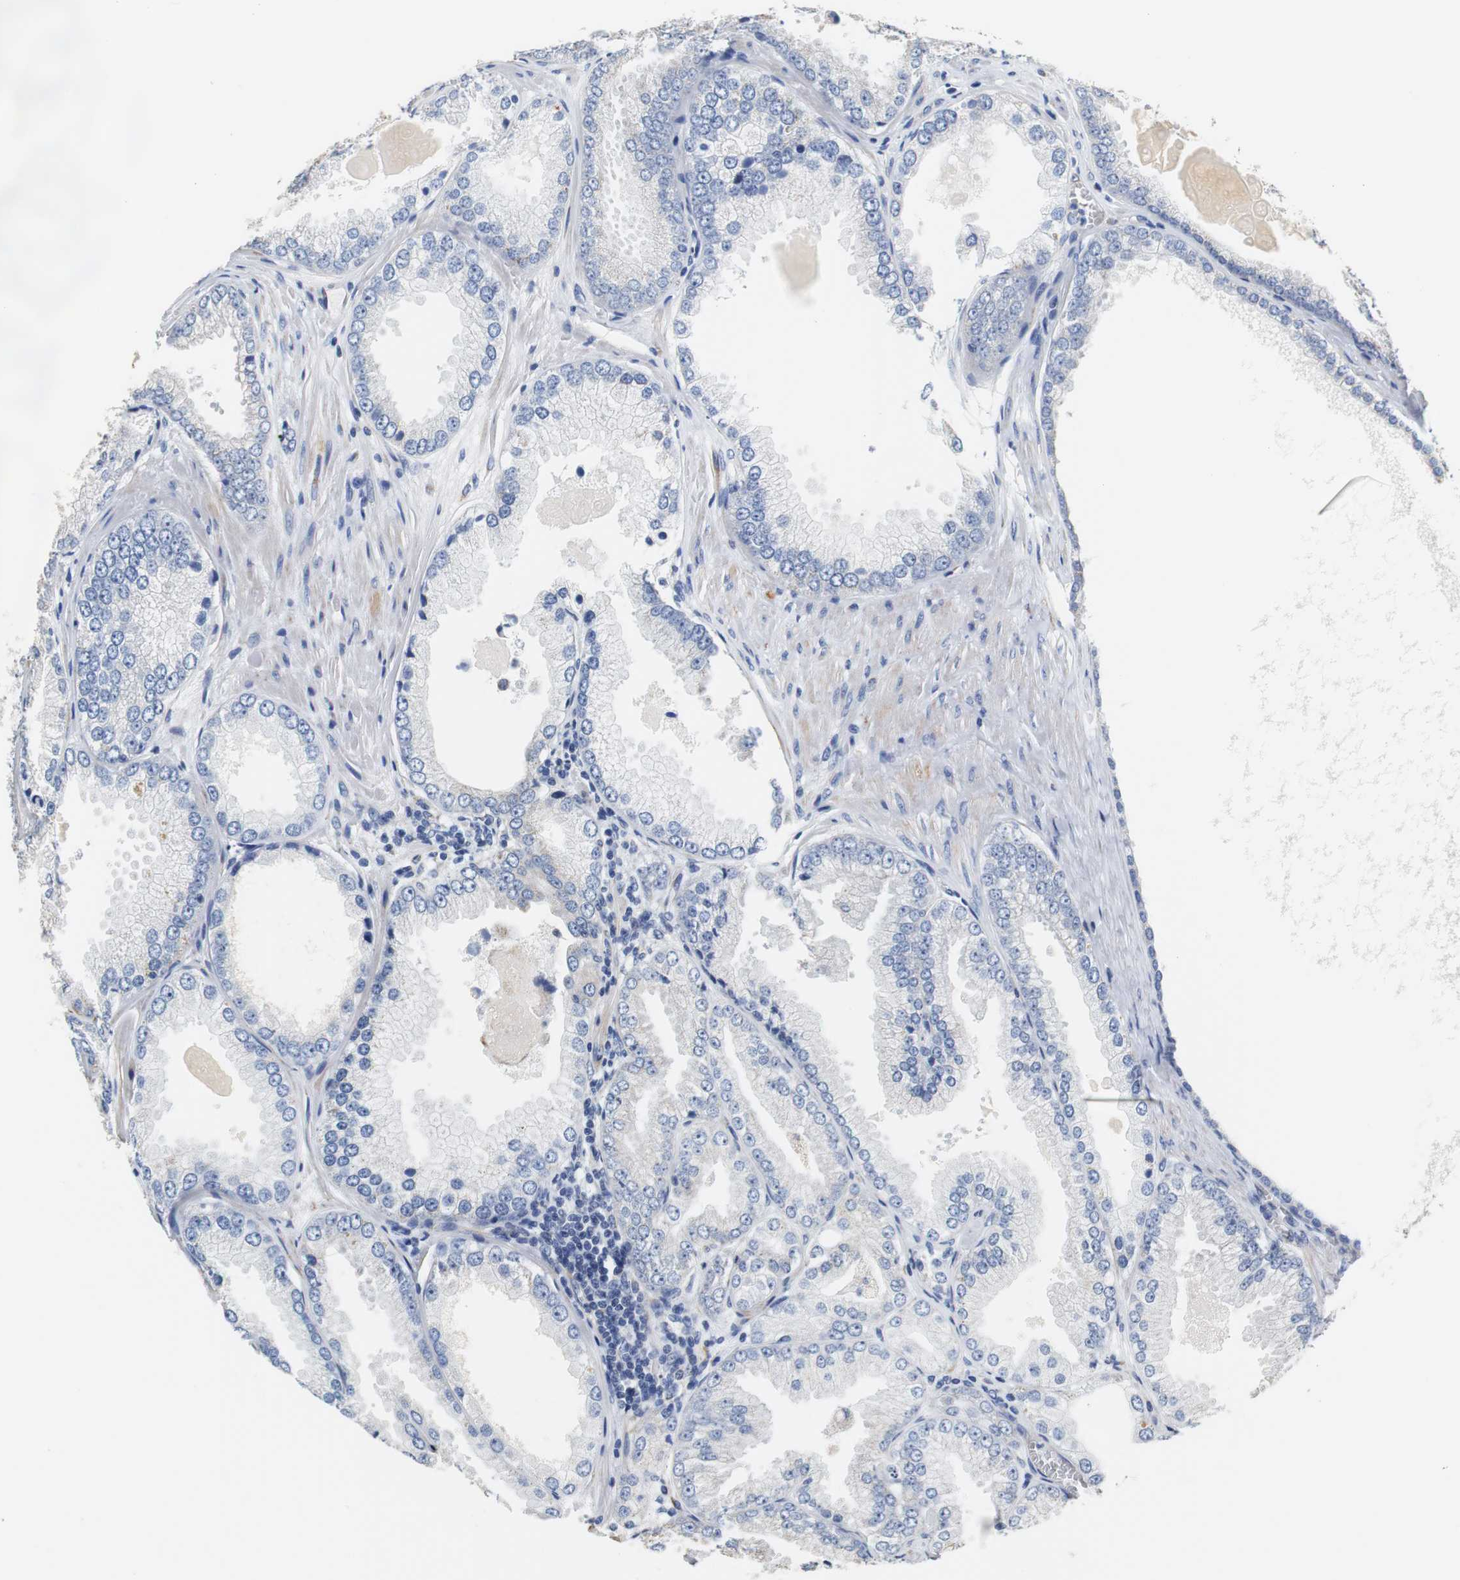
{"staining": {"intensity": "negative", "quantity": "none", "location": "none"}, "tissue": "prostate cancer", "cell_type": "Tumor cells", "image_type": "cancer", "snomed": [{"axis": "morphology", "description": "Adenocarcinoma, High grade"}, {"axis": "topography", "description": "Prostate"}], "caption": "The histopathology image reveals no staining of tumor cells in prostate high-grade adenocarcinoma.", "gene": "PCK1", "patient": {"sex": "male", "age": 61}}